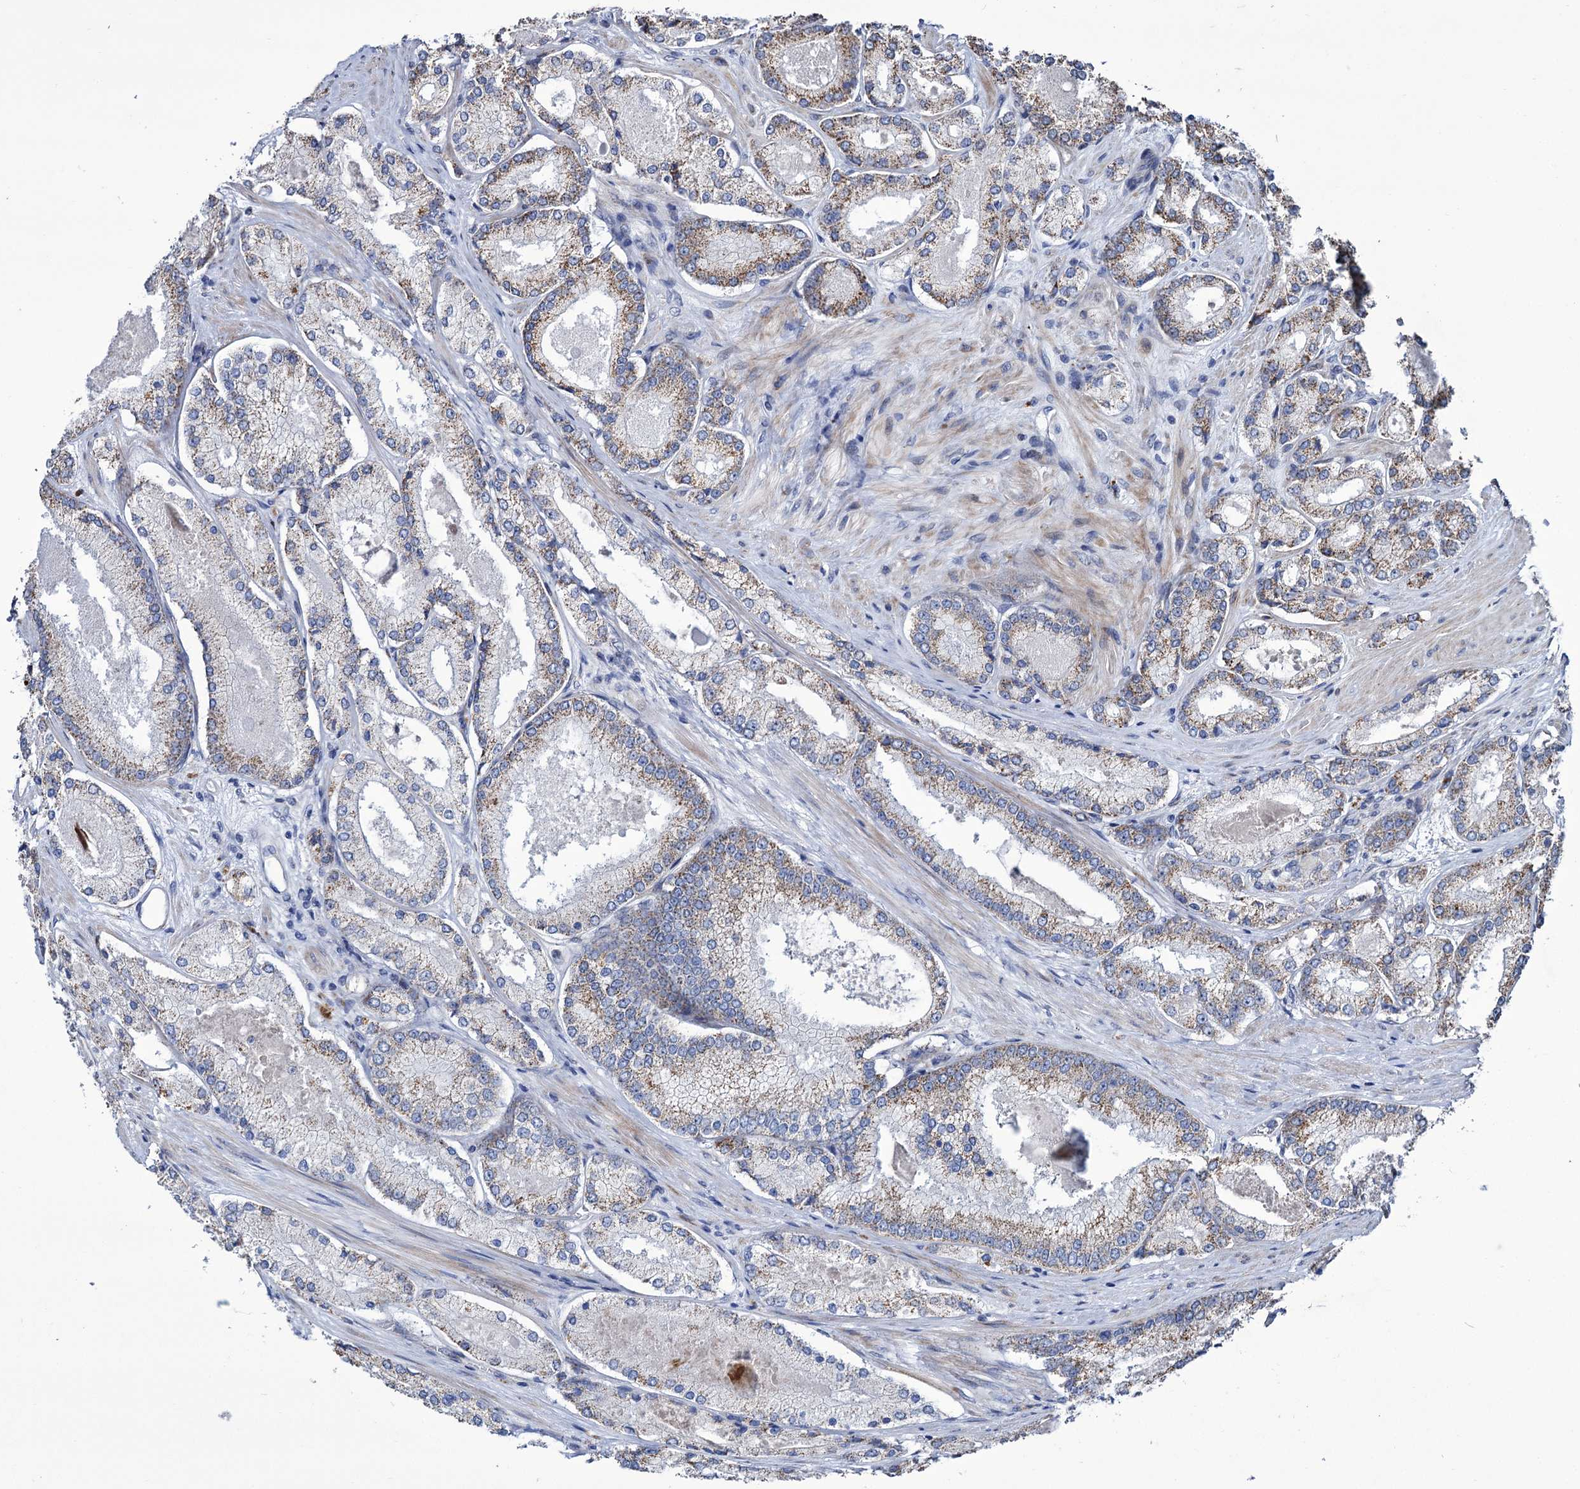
{"staining": {"intensity": "weak", "quantity": ">75%", "location": "cytoplasmic/membranous"}, "tissue": "prostate cancer", "cell_type": "Tumor cells", "image_type": "cancer", "snomed": [{"axis": "morphology", "description": "Adenocarcinoma, Low grade"}, {"axis": "topography", "description": "Prostate"}], "caption": "The micrograph exhibits staining of low-grade adenocarcinoma (prostate), revealing weak cytoplasmic/membranous protein staining (brown color) within tumor cells. (DAB (3,3'-diaminobenzidine) IHC with brightfield microscopy, high magnification).", "gene": "TUBGCP5", "patient": {"sex": "male", "age": 74}}